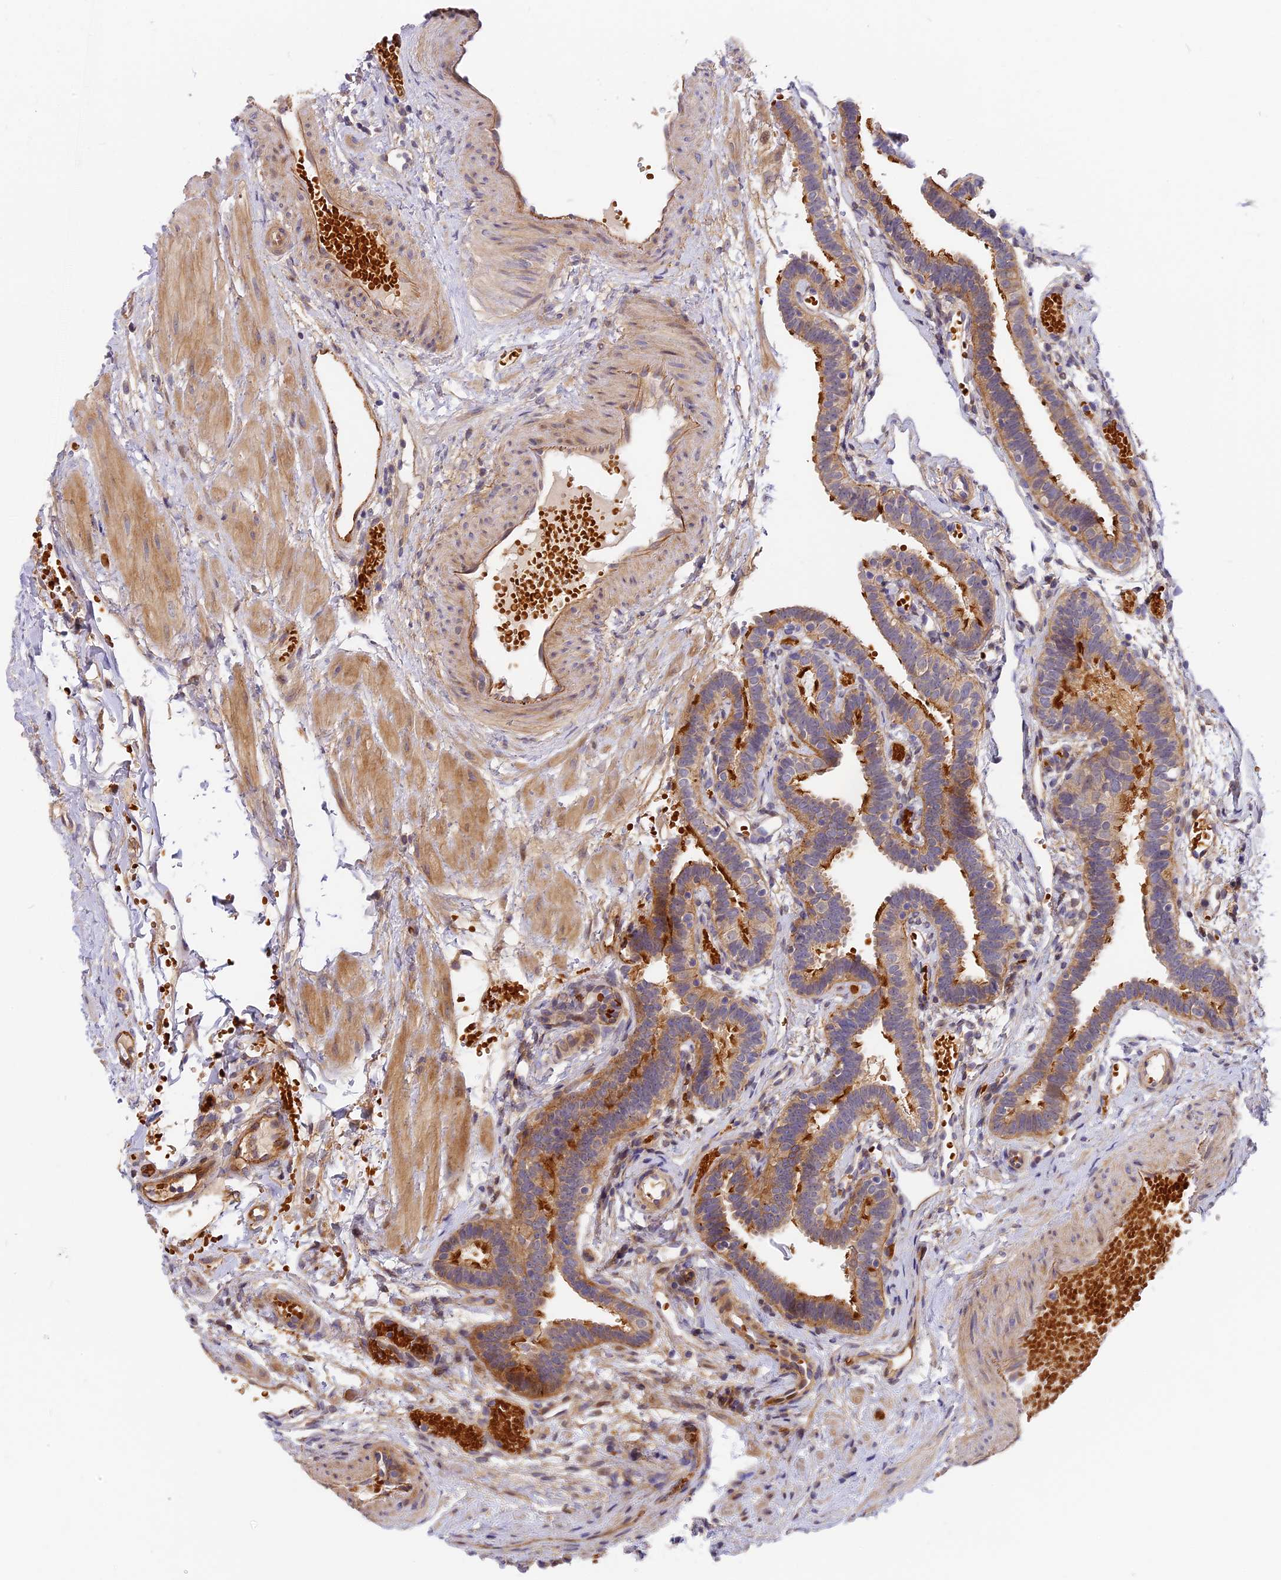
{"staining": {"intensity": "moderate", "quantity": ">75%", "location": "cytoplasmic/membranous"}, "tissue": "fallopian tube", "cell_type": "Glandular cells", "image_type": "normal", "snomed": [{"axis": "morphology", "description": "Normal tissue, NOS"}, {"axis": "topography", "description": "Fallopian tube"}], "caption": "Immunohistochemical staining of unremarkable fallopian tube demonstrates medium levels of moderate cytoplasmic/membranous positivity in approximately >75% of glandular cells. (Stains: DAB in brown, nuclei in blue, Microscopy: brightfield microscopy at high magnification).", "gene": "MISP3", "patient": {"sex": "female", "age": 37}}